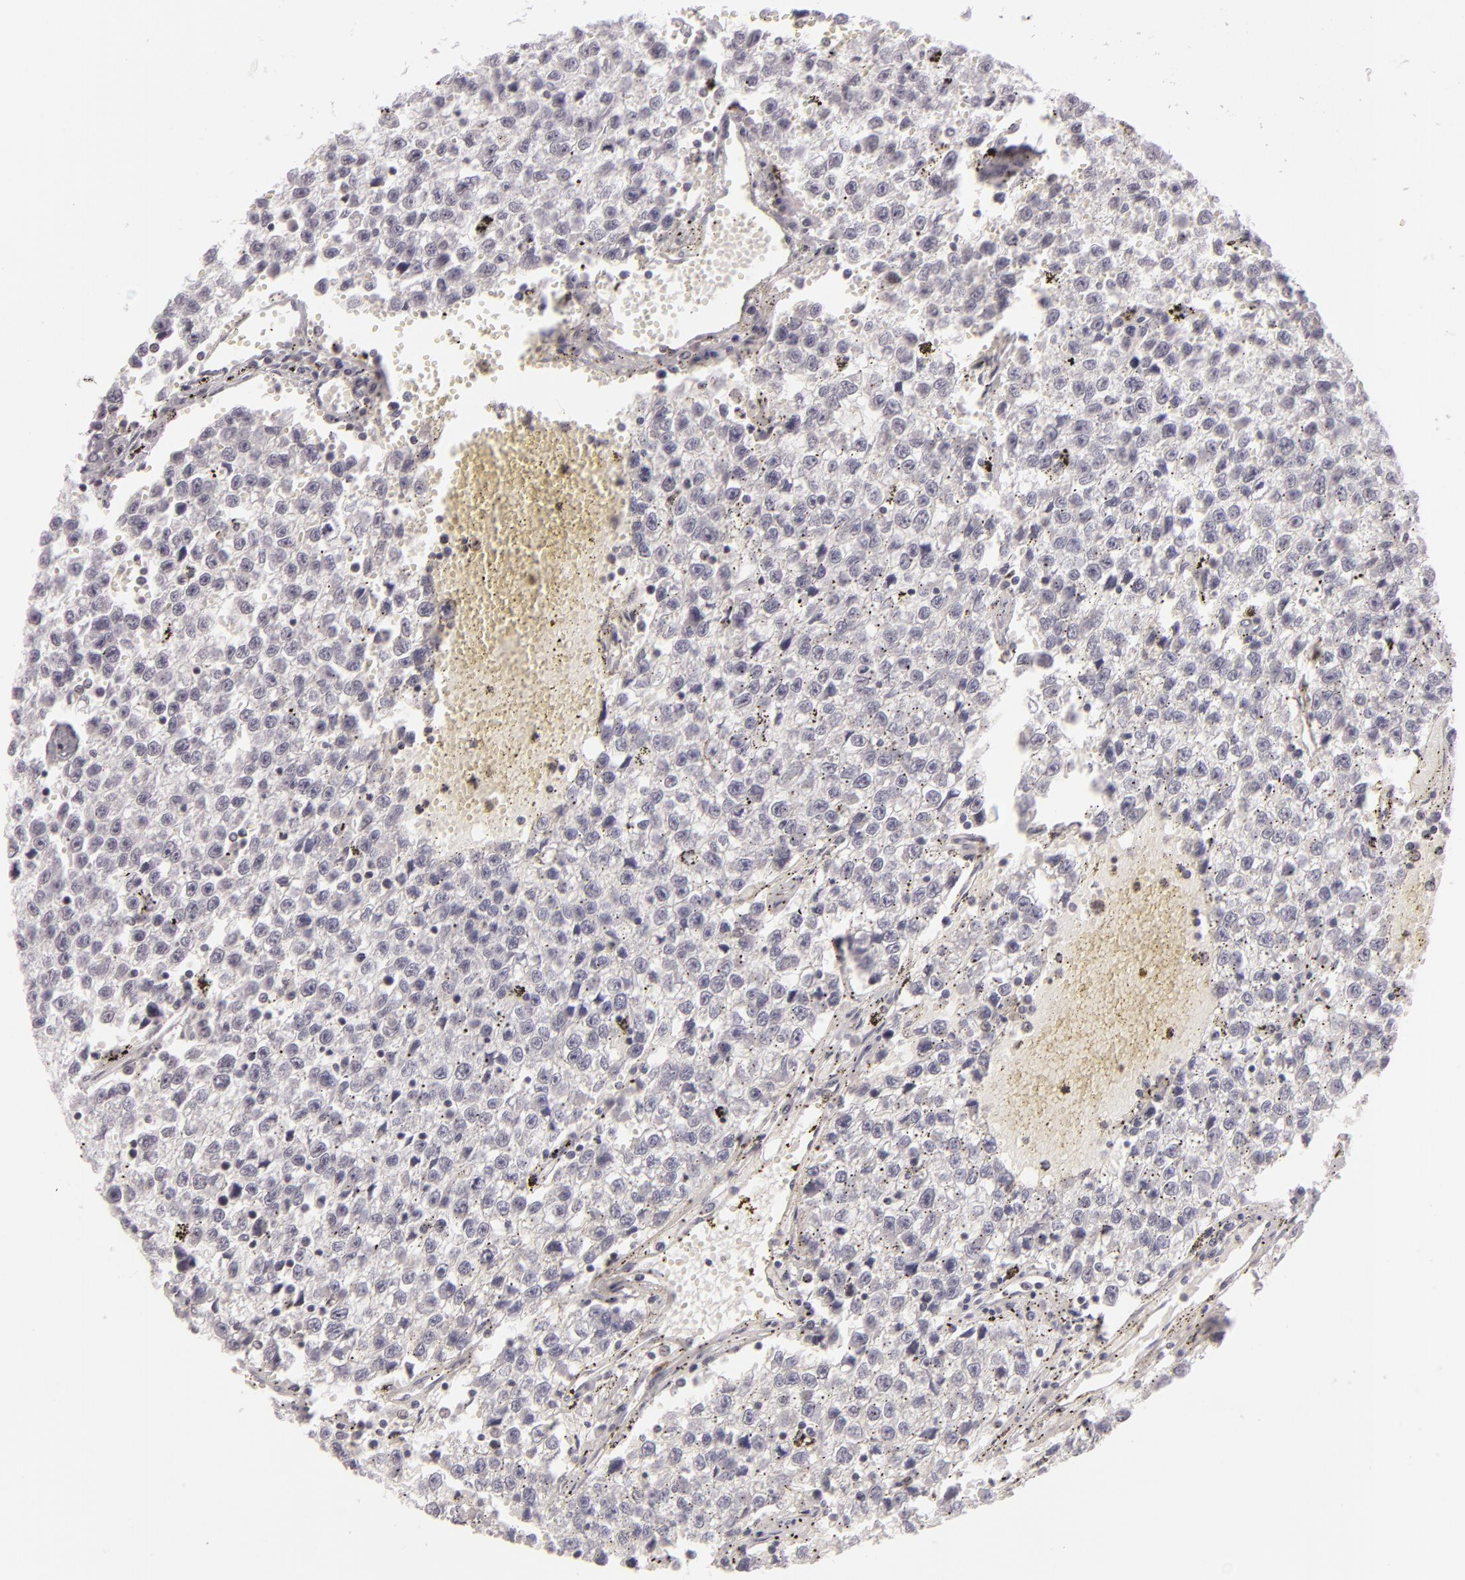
{"staining": {"intensity": "negative", "quantity": "none", "location": "none"}, "tissue": "testis cancer", "cell_type": "Tumor cells", "image_type": "cancer", "snomed": [{"axis": "morphology", "description": "Seminoma, NOS"}, {"axis": "topography", "description": "Testis"}], "caption": "High power microscopy histopathology image of an immunohistochemistry (IHC) micrograph of seminoma (testis), revealing no significant staining in tumor cells. The staining is performed using DAB brown chromogen with nuclei counter-stained in using hematoxylin.", "gene": "ZNF205", "patient": {"sex": "male", "age": 35}}